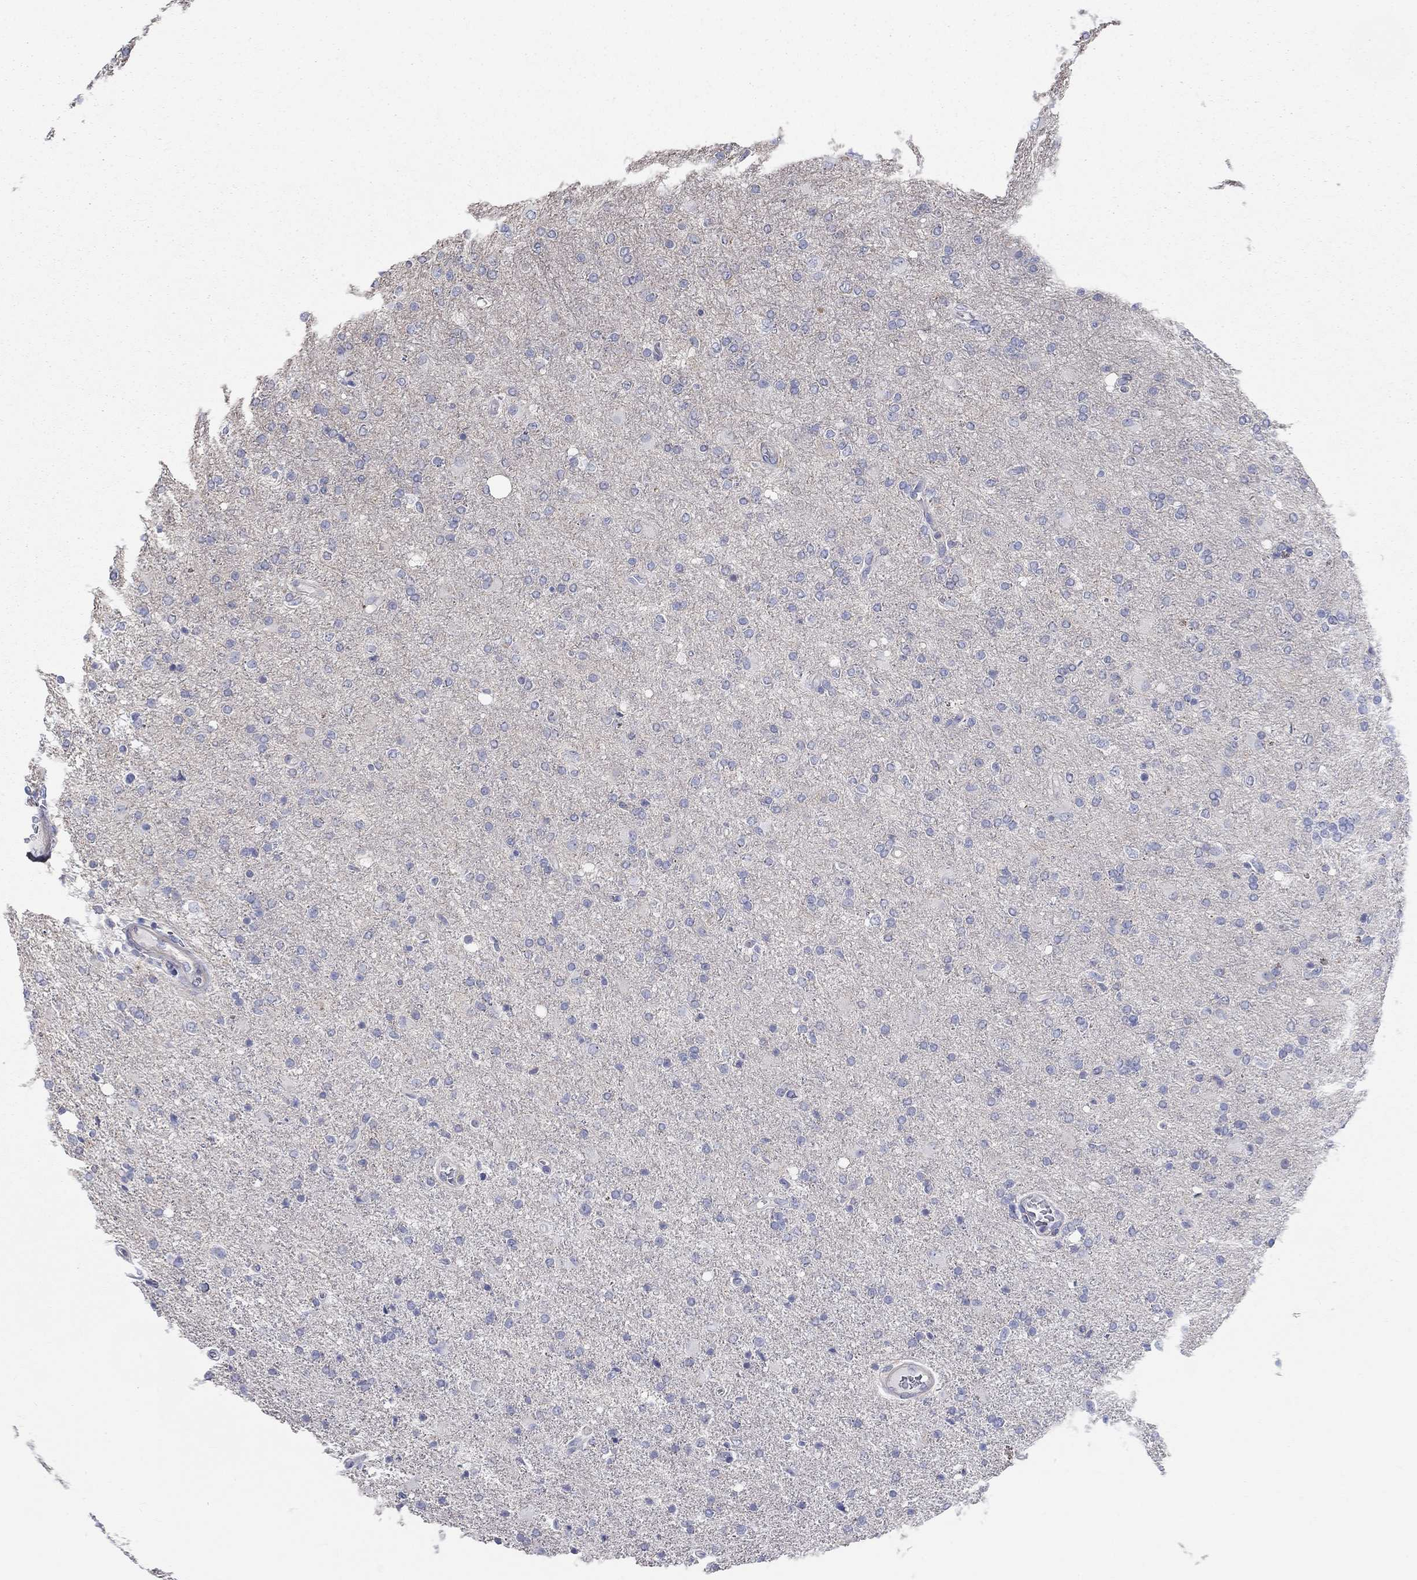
{"staining": {"intensity": "negative", "quantity": "none", "location": "none"}, "tissue": "glioma", "cell_type": "Tumor cells", "image_type": "cancer", "snomed": [{"axis": "morphology", "description": "Glioma, malignant, High grade"}, {"axis": "topography", "description": "Cerebral cortex"}], "caption": "An image of malignant glioma (high-grade) stained for a protein demonstrates no brown staining in tumor cells.", "gene": "PCDHGA10", "patient": {"sex": "male", "age": 70}}